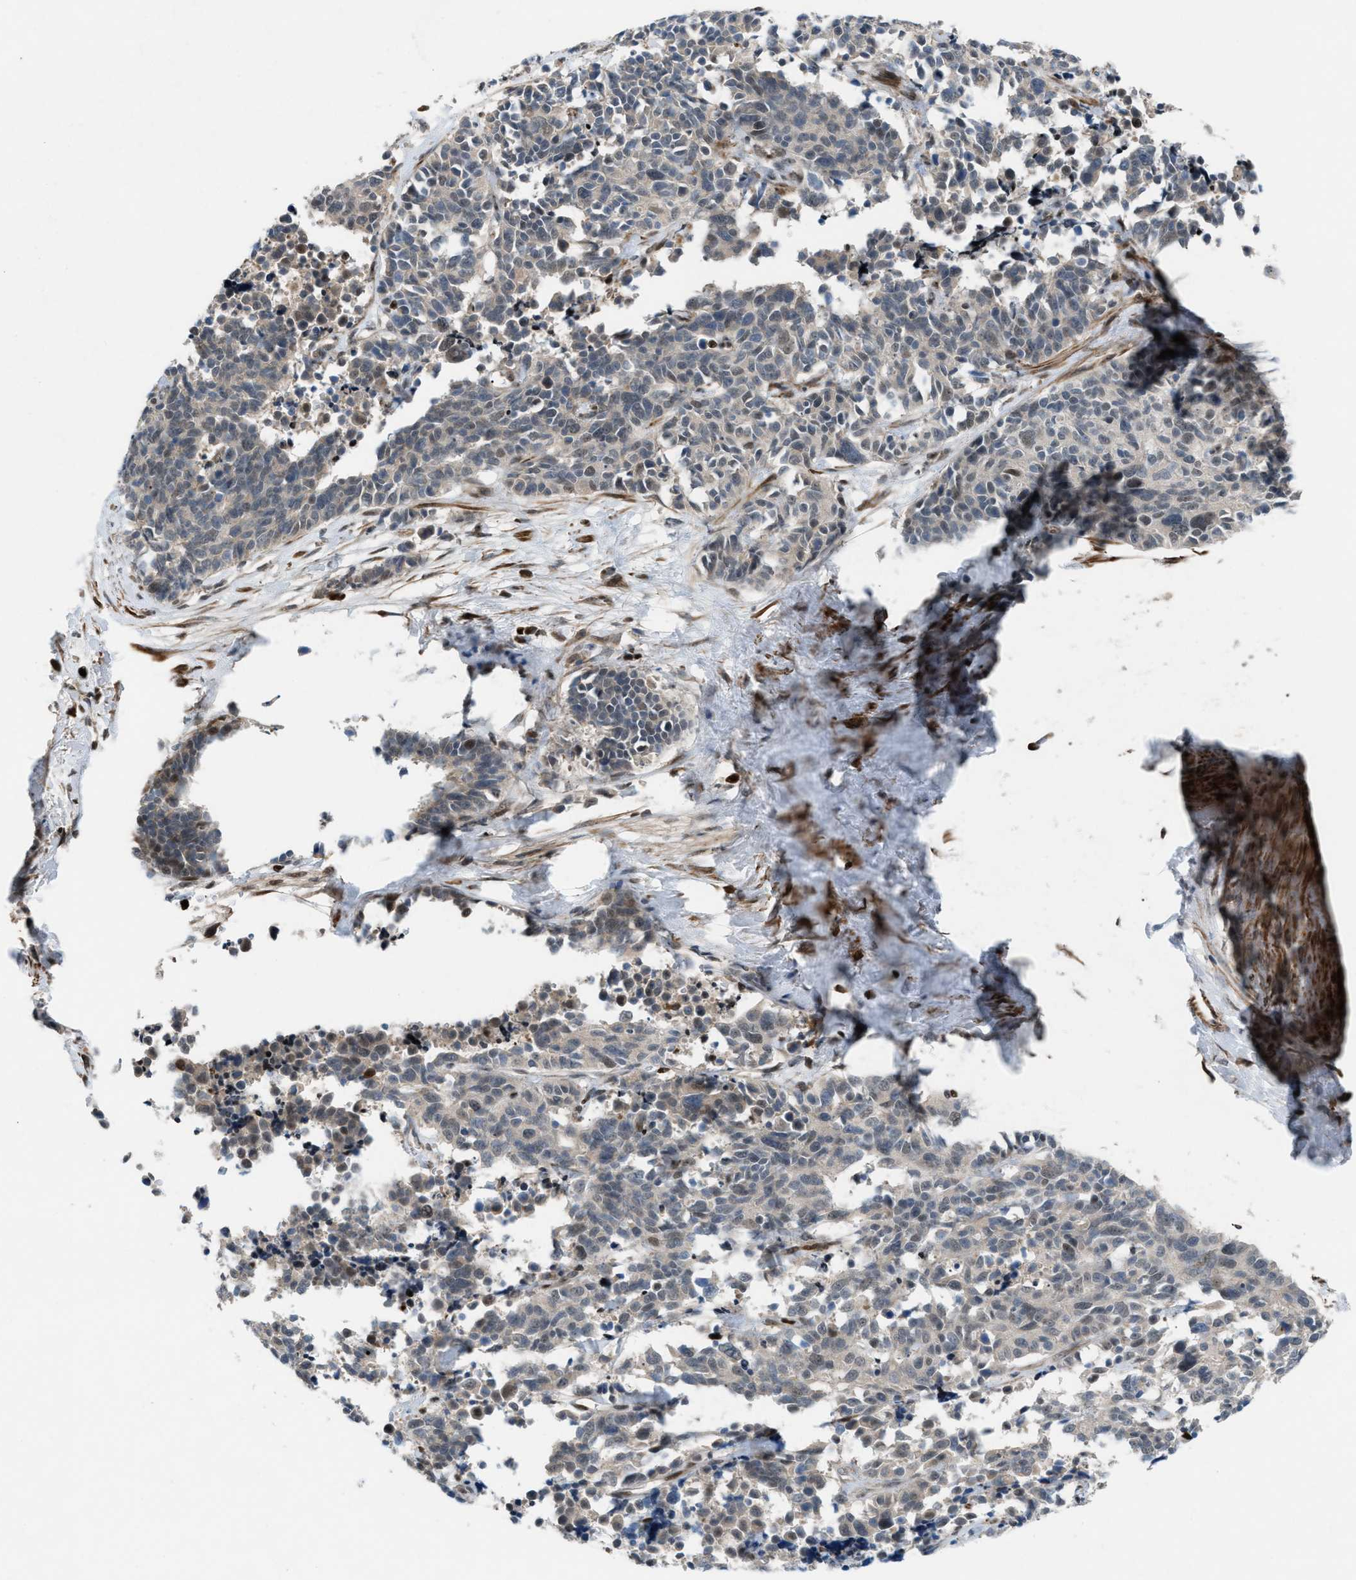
{"staining": {"intensity": "negative", "quantity": "none", "location": "none"}, "tissue": "cervical cancer", "cell_type": "Tumor cells", "image_type": "cancer", "snomed": [{"axis": "morphology", "description": "Squamous cell carcinoma, NOS"}, {"axis": "topography", "description": "Cervix"}], "caption": "Histopathology image shows no protein positivity in tumor cells of squamous cell carcinoma (cervical) tissue.", "gene": "ZNF276", "patient": {"sex": "female", "age": 35}}